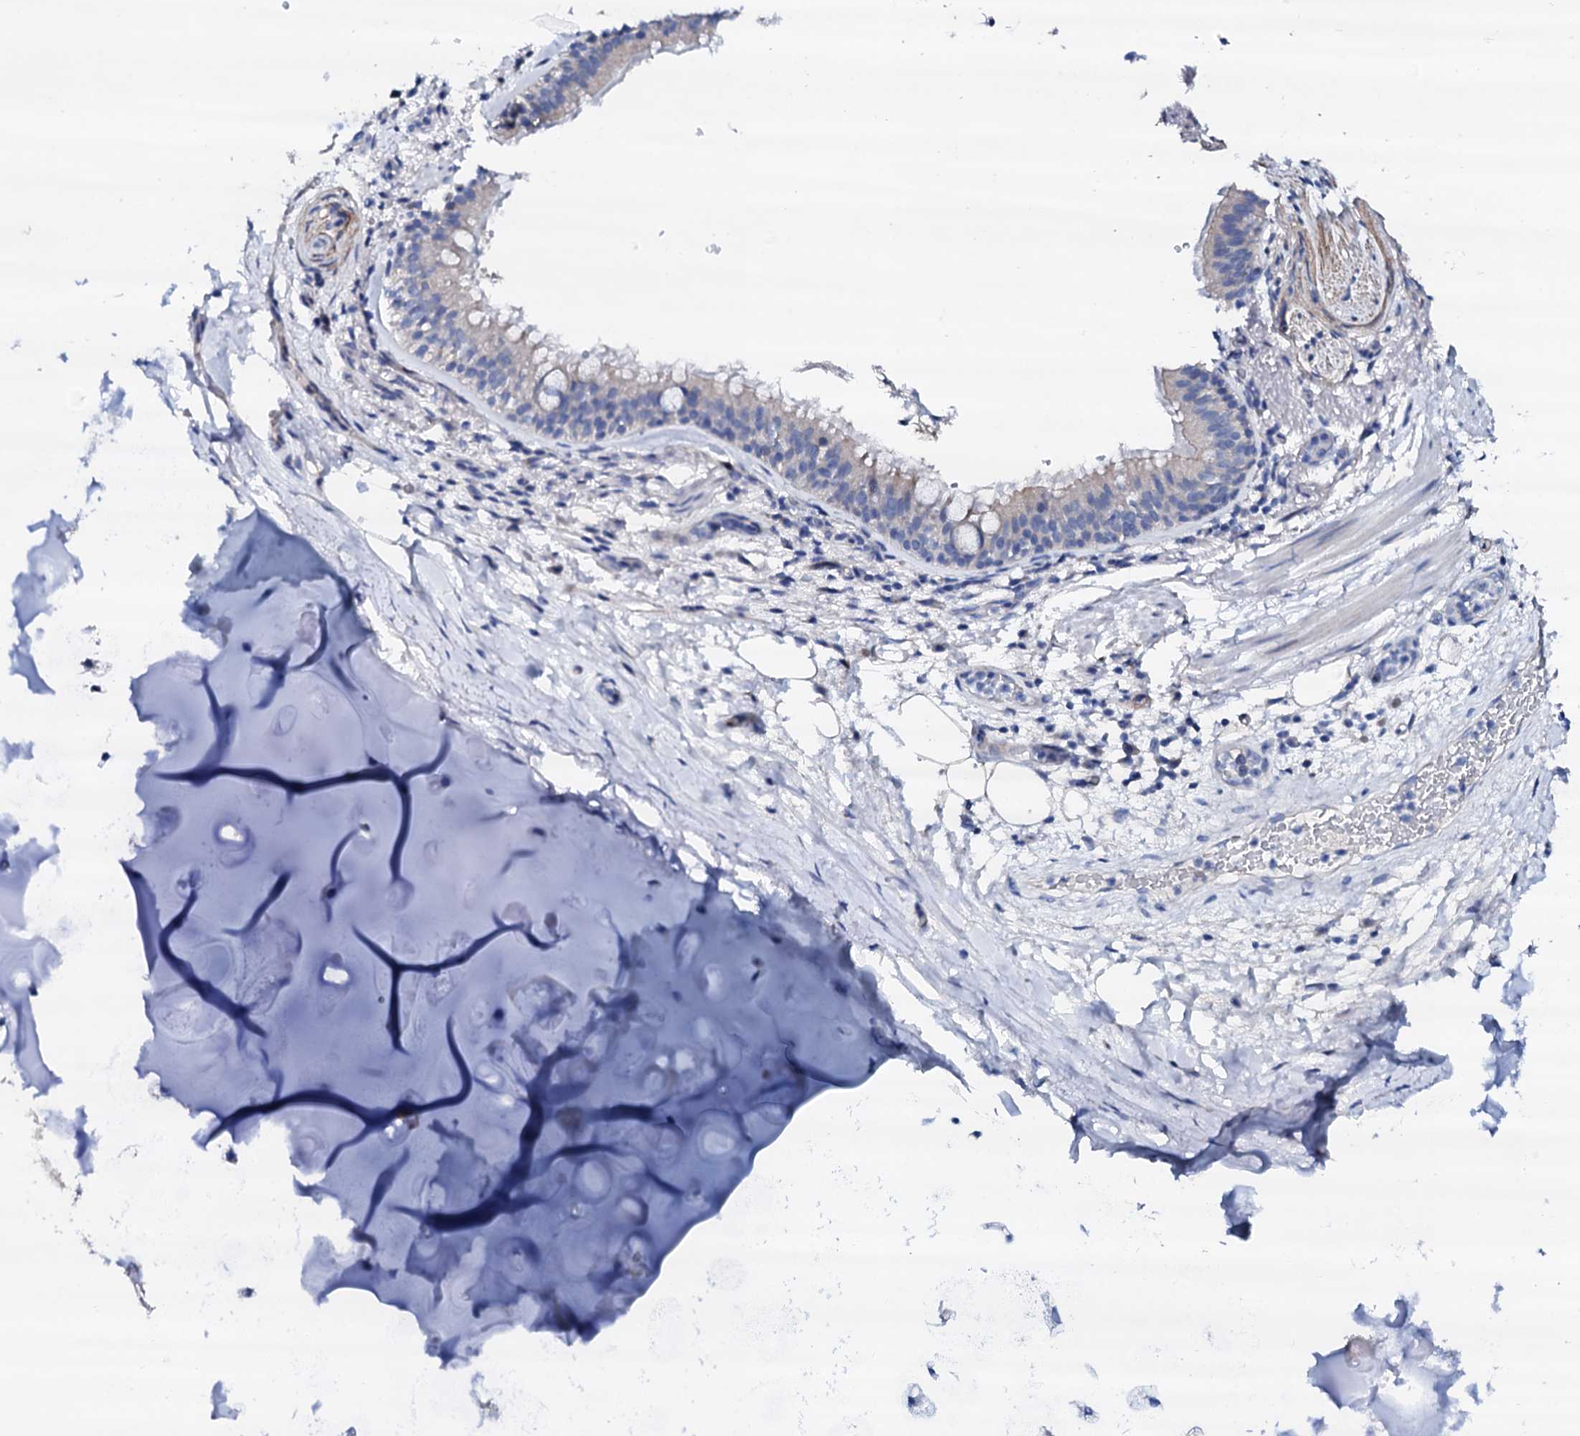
{"staining": {"intensity": "negative", "quantity": "none", "location": "none"}, "tissue": "adipose tissue", "cell_type": "Adipocytes", "image_type": "normal", "snomed": [{"axis": "morphology", "description": "Normal tissue, NOS"}, {"axis": "topography", "description": "Lymph node"}, {"axis": "topography", "description": "Cartilage tissue"}, {"axis": "topography", "description": "Bronchus"}], "caption": "The IHC micrograph has no significant positivity in adipocytes of adipose tissue.", "gene": "TRDN", "patient": {"sex": "male", "age": 63}}